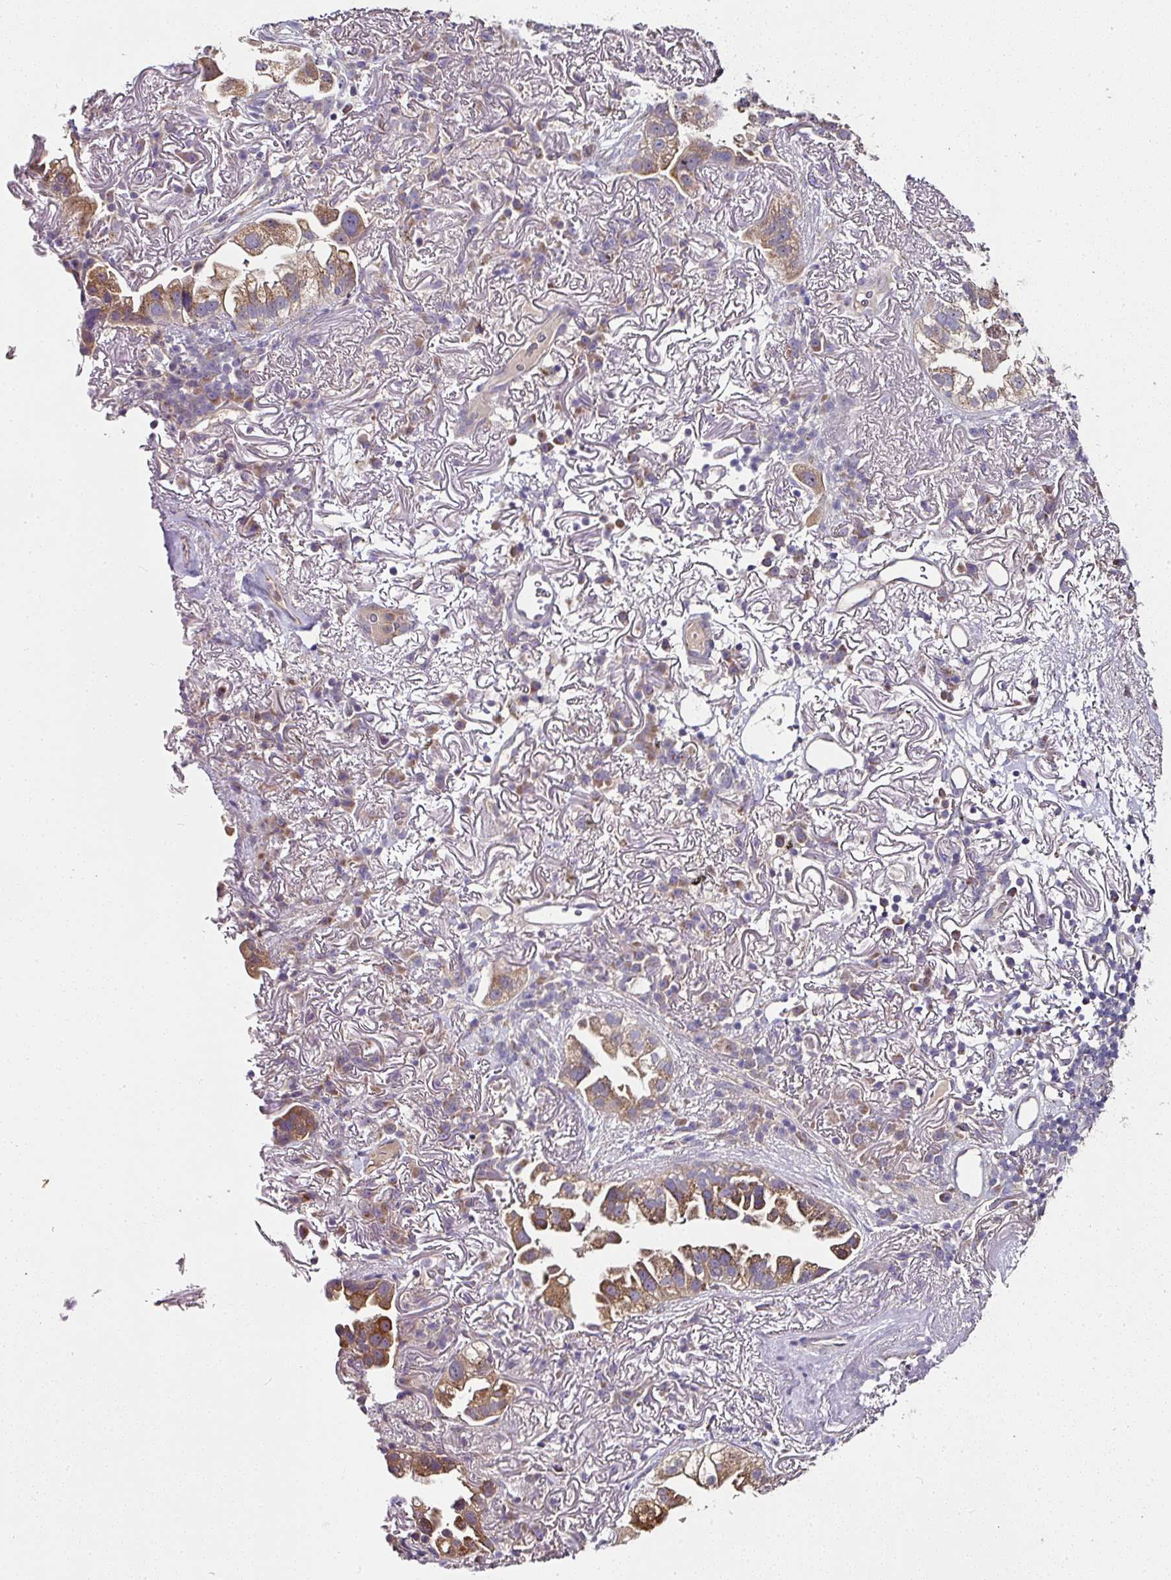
{"staining": {"intensity": "moderate", "quantity": ">75%", "location": "cytoplasmic/membranous"}, "tissue": "lung cancer", "cell_type": "Tumor cells", "image_type": "cancer", "snomed": [{"axis": "morphology", "description": "Adenocarcinoma, NOS"}, {"axis": "topography", "description": "Lung"}], "caption": "The photomicrograph exhibits a brown stain indicating the presence of a protein in the cytoplasmic/membranous of tumor cells in lung adenocarcinoma.", "gene": "SKIC2", "patient": {"sex": "female", "age": 69}}